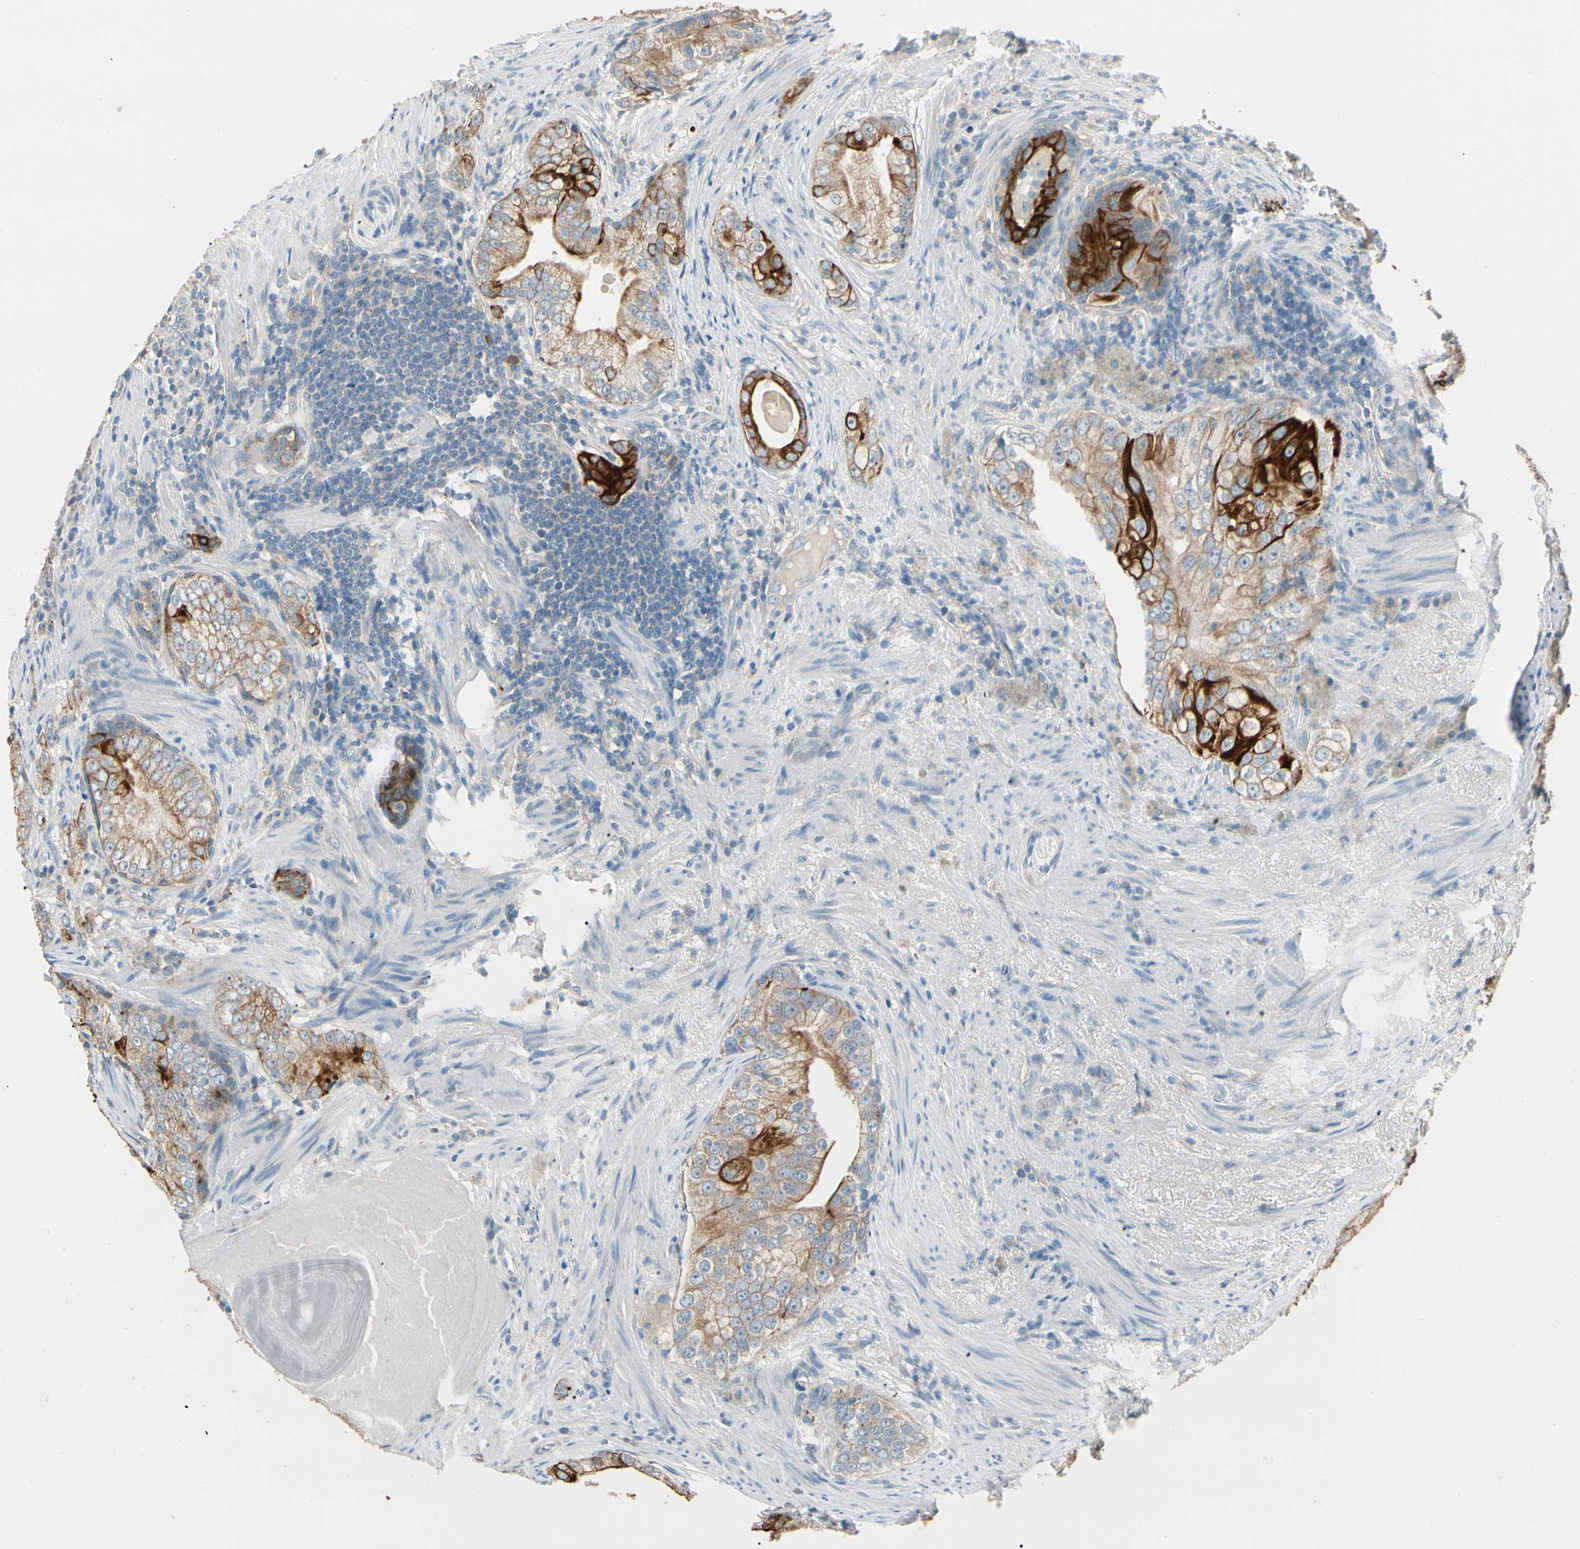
{"staining": {"intensity": "strong", "quantity": ">75%", "location": "cytoplasmic/membranous"}, "tissue": "prostate cancer", "cell_type": "Tumor cells", "image_type": "cancer", "snomed": [{"axis": "morphology", "description": "Adenocarcinoma, High grade"}, {"axis": "topography", "description": "Prostate"}], "caption": "Protein expression by IHC reveals strong cytoplasmic/membranous expression in about >75% of tumor cells in prostate cancer.", "gene": "DUSP12", "patient": {"sex": "male", "age": 66}}